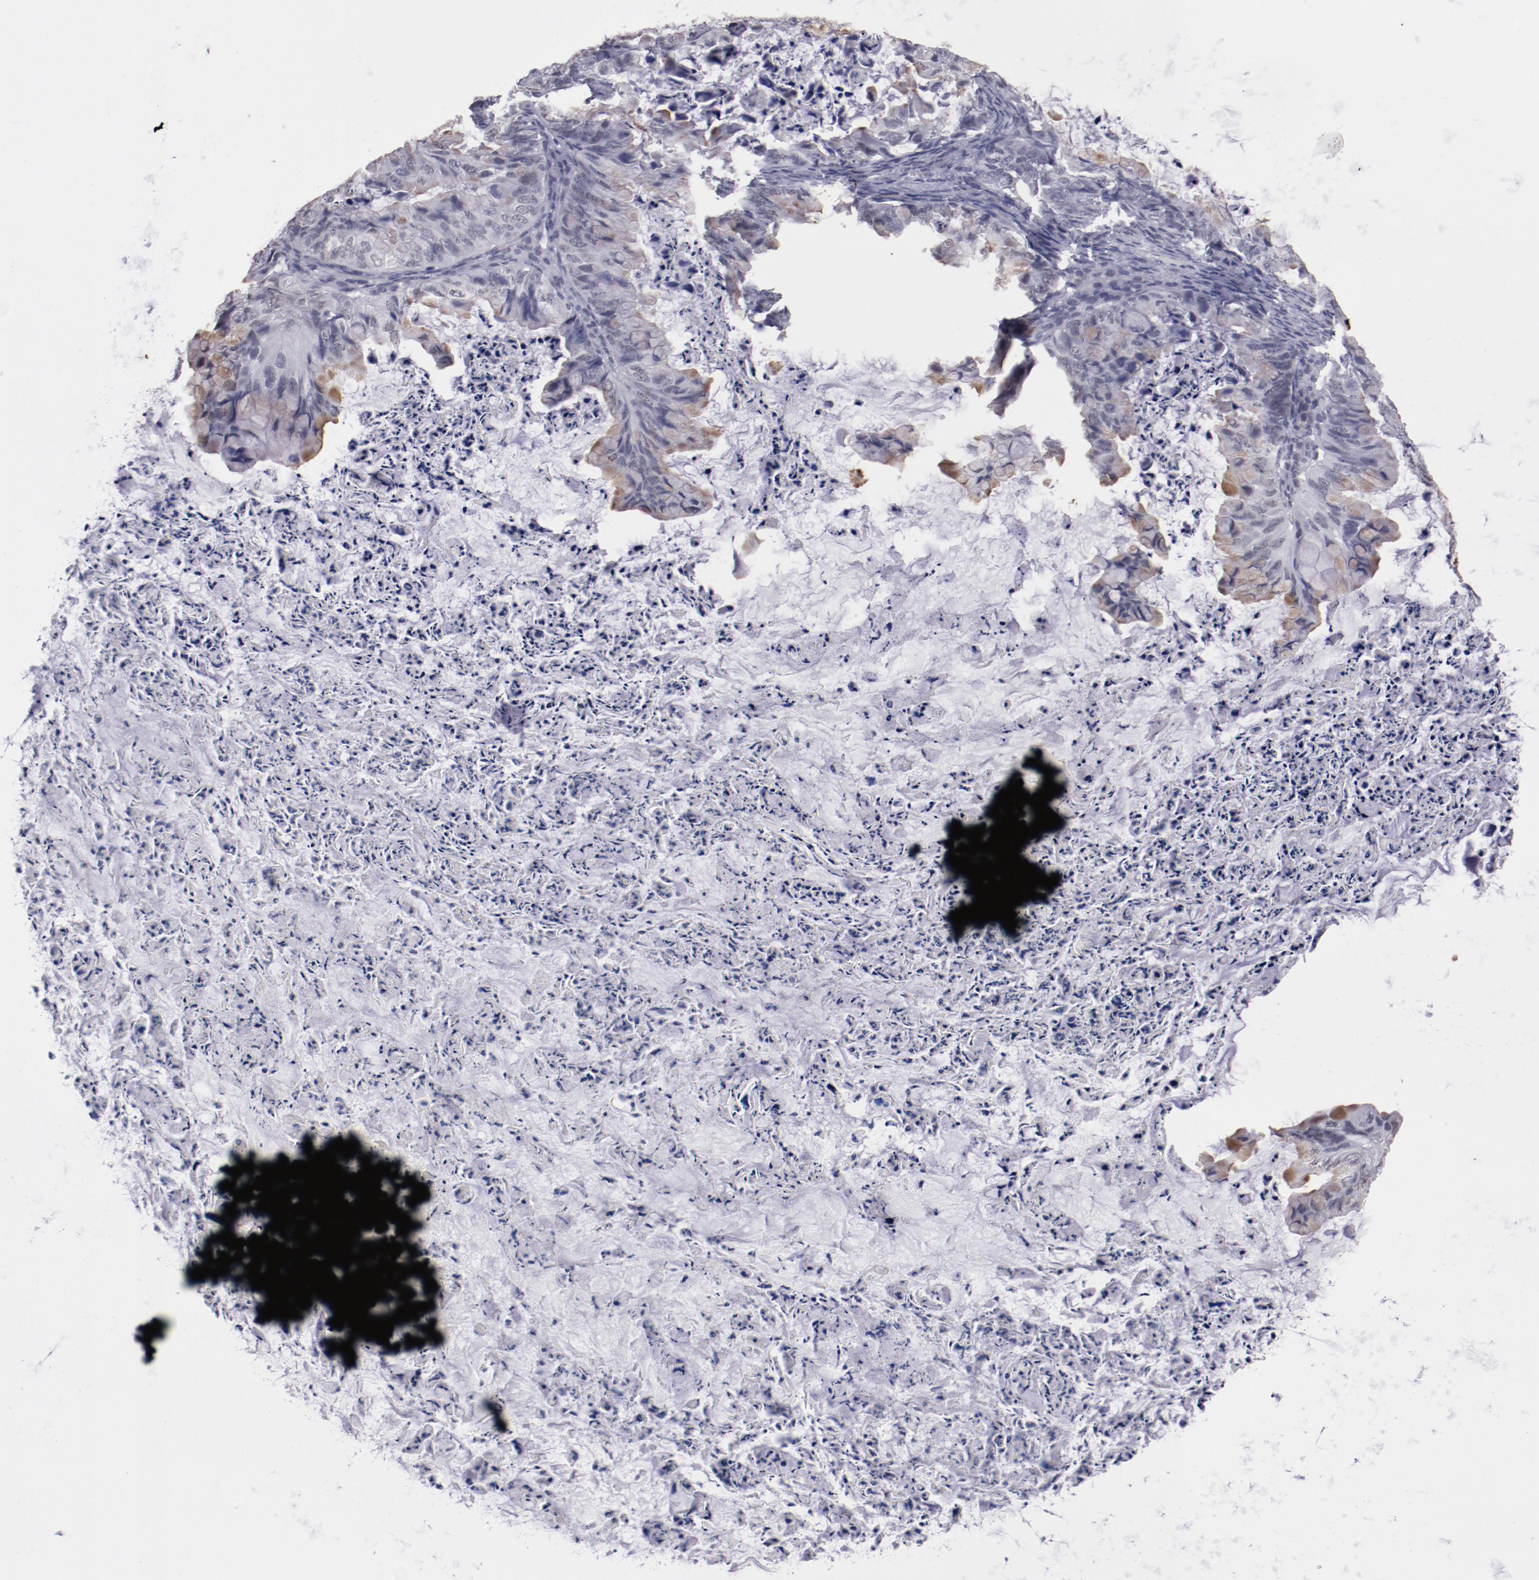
{"staining": {"intensity": "weak", "quantity": "25%-75%", "location": "cytoplasmic/membranous"}, "tissue": "ovarian cancer", "cell_type": "Tumor cells", "image_type": "cancer", "snomed": [{"axis": "morphology", "description": "Cystadenocarcinoma, mucinous, NOS"}, {"axis": "topography", "description": "Ovary"}], "caption": "Immunohistochemical staining of ovarian cancer reveals low levels of weak cytoplasmic/membranous staining in about 25%-75% of tumor cells.", "gene": "IRF4", "patient": {"sex": "female", "age": 36}}